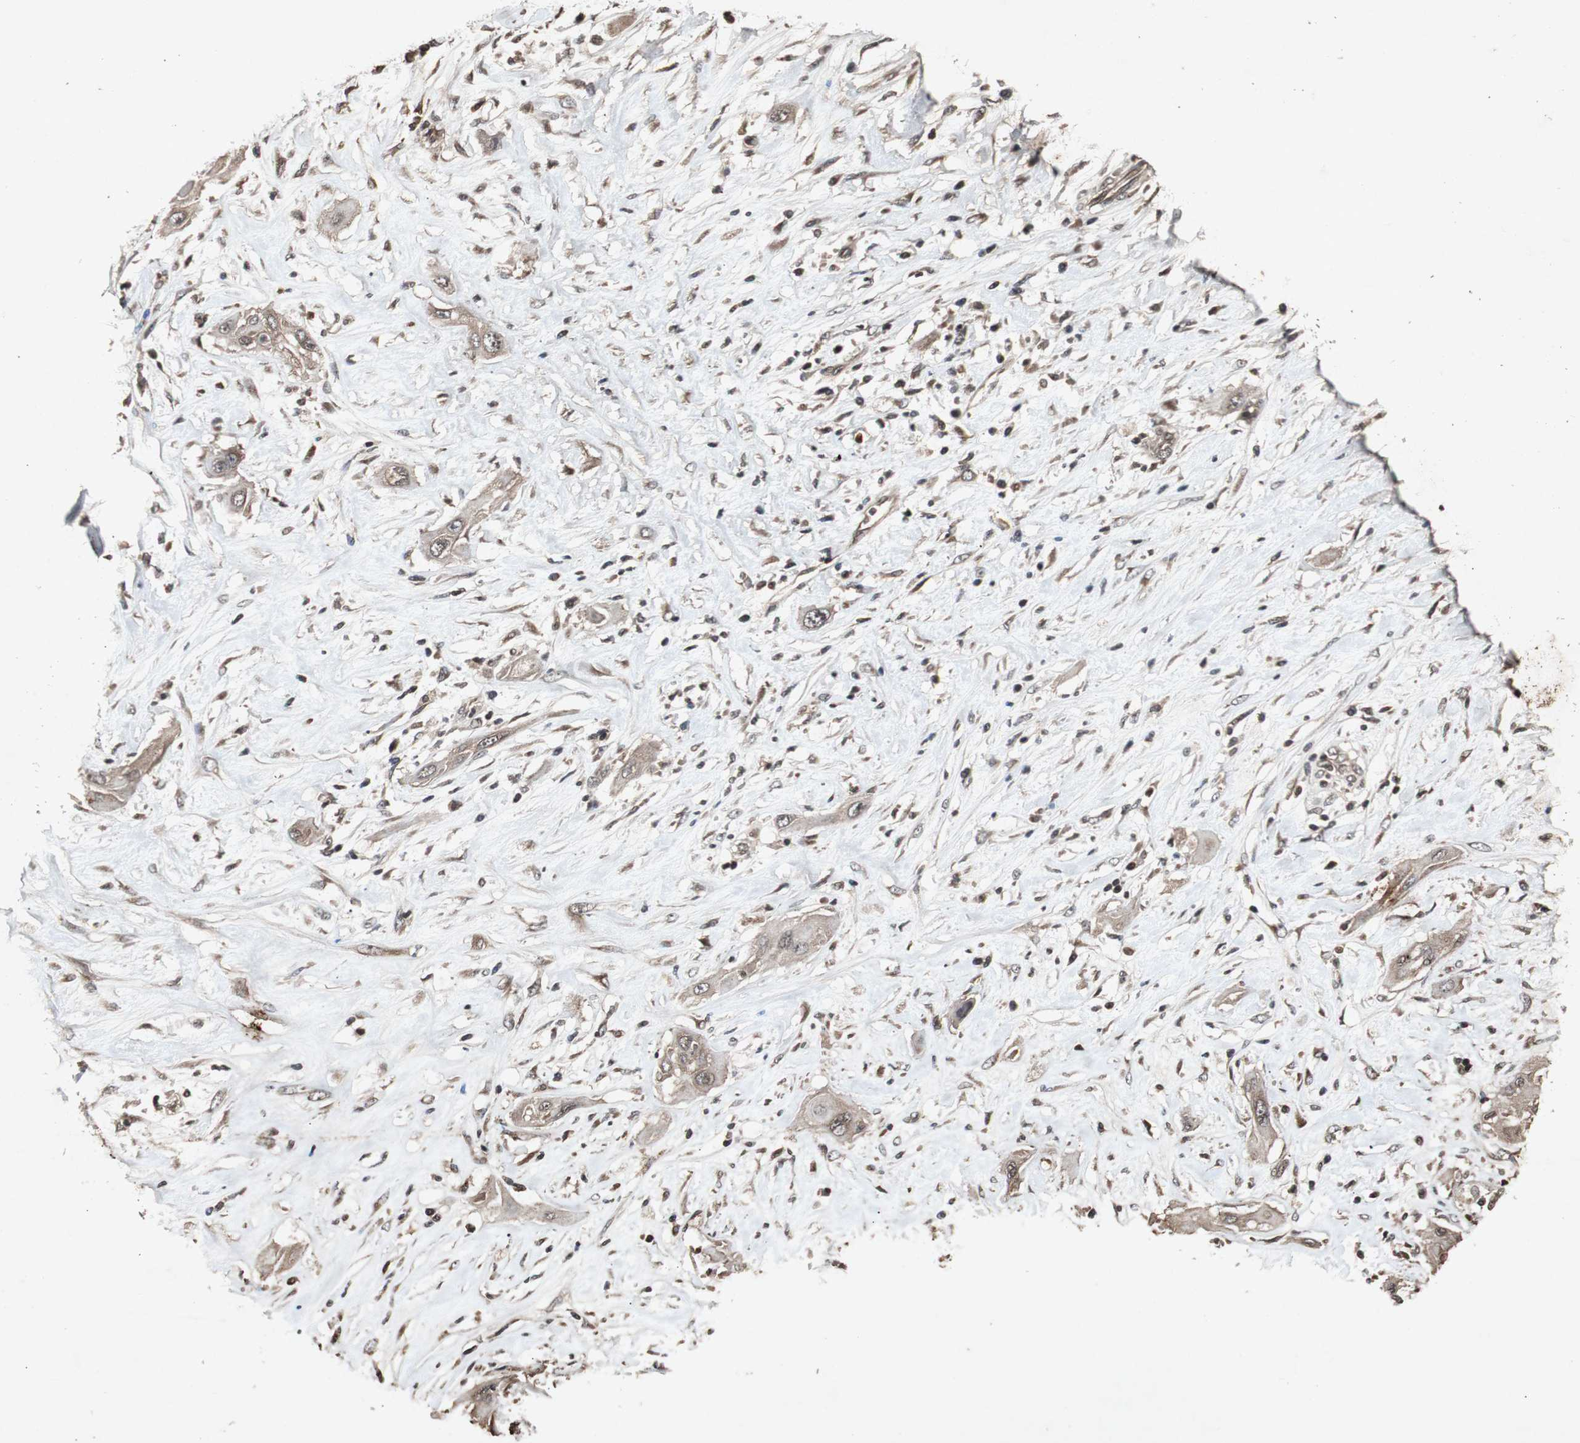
{"staining": {"intensity": "weak", "quantity": ">75%", "location": "cytoplasmic/membranous"}, "tissue": "lung cancer", "cell_type": "Tumor cells", "image_type": "cancer", "snomed": [{"axis": "morphology", "description": "Squamous cell carcinoma, NOS"}, {"axis": "topography", "description": "Lung"}], "caption": "Brown immunohistochemical staining in lung cancer demonstrates weak cytoplasmic/membranous staining in about >75% of tumor cells.", "gene": "SLIT2", "patient": {"sex": "female", "age": 47}}